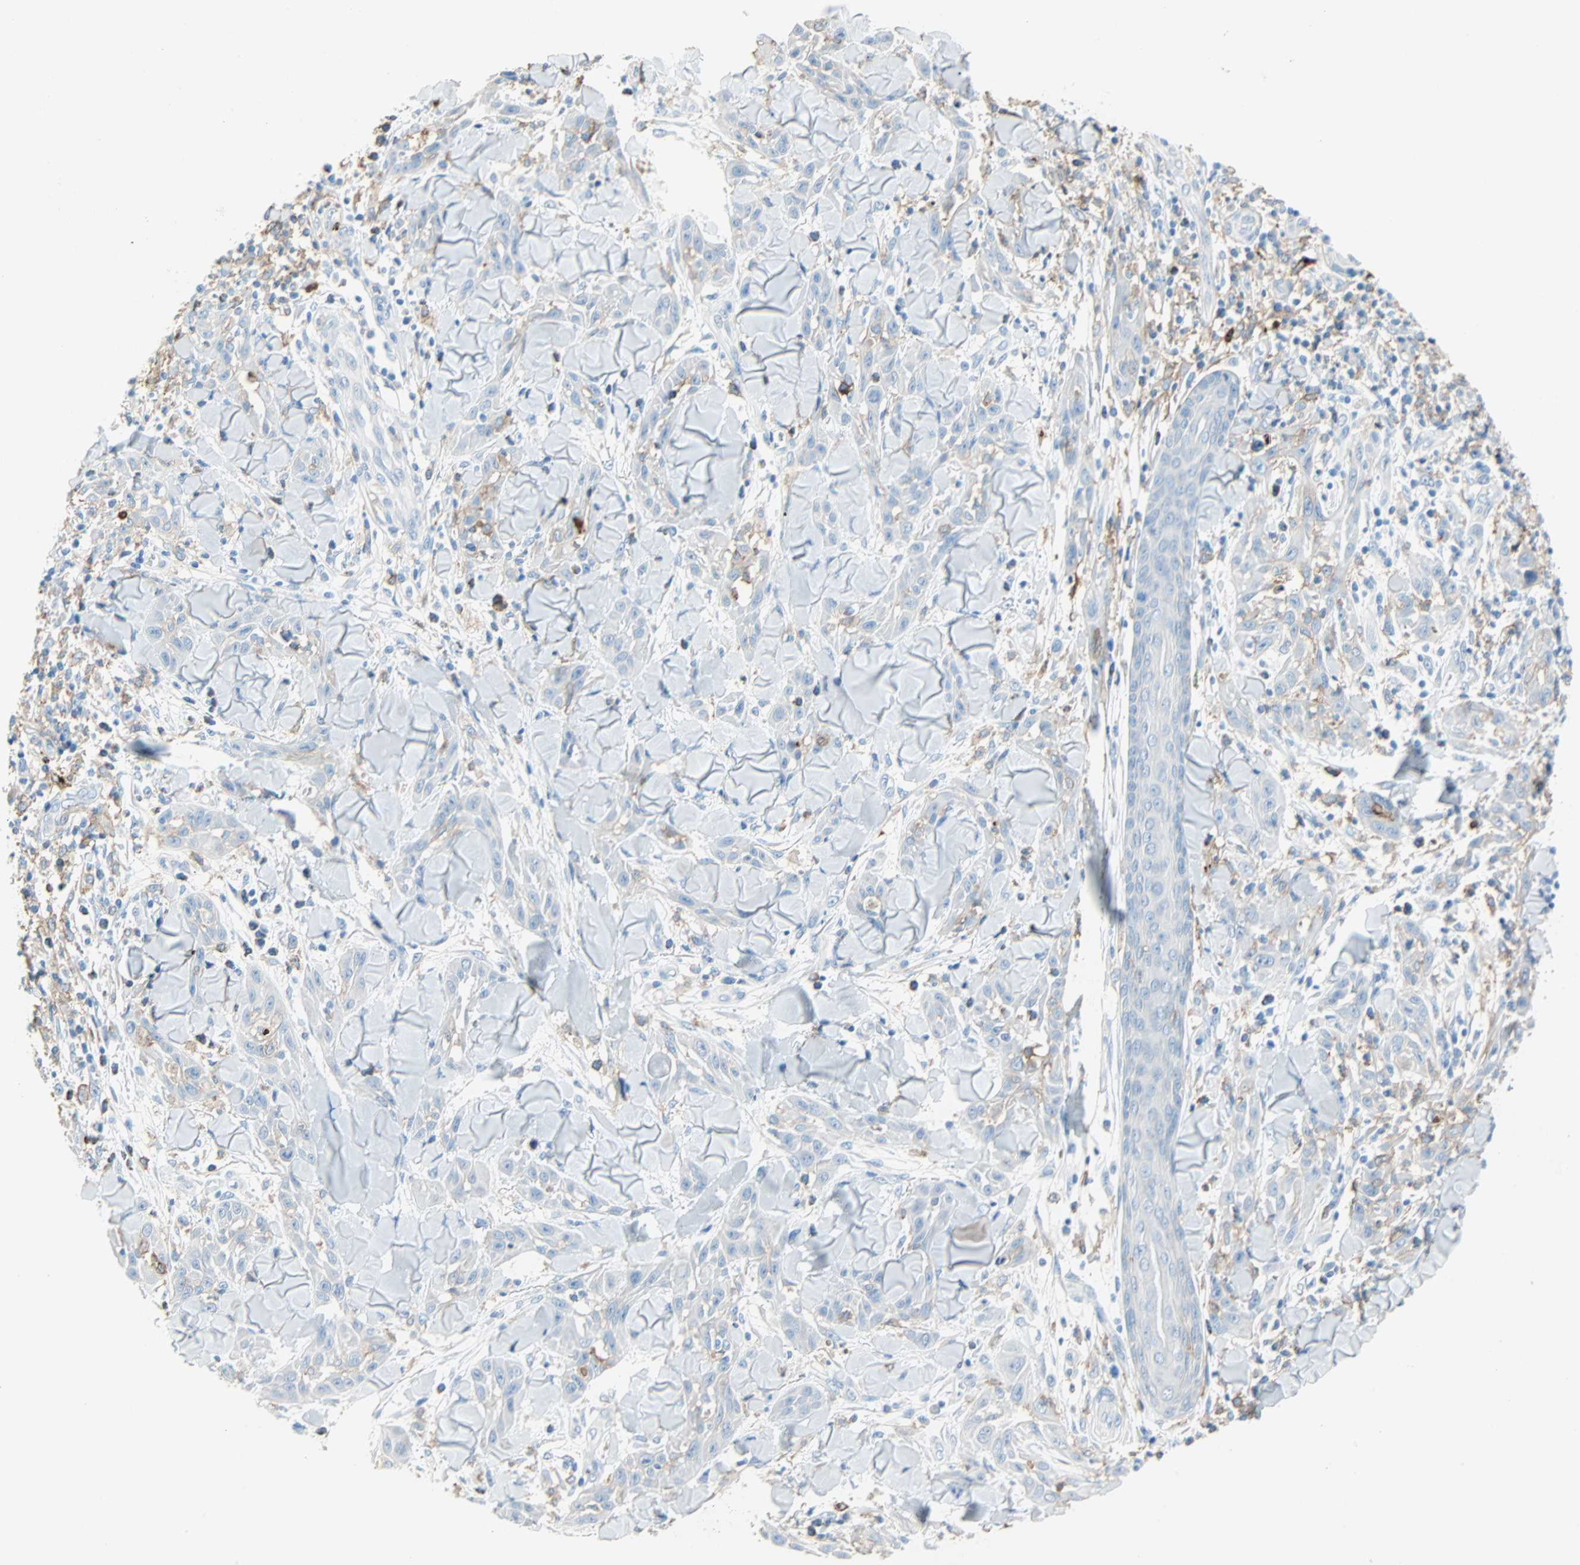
{"staining": {"intensity": "negative", "quantity": "none", "location": "none"}, "tissue": "skin cancer", "cell_type": "Tumor cells", "image_type": "cancer", "snomed": [{"axis": "morphology", "description": "Squamous cell carcinoma, NOS"}, {"axis": "topography", "description": "Skin"}], "caption": "Skin cancer stained for a protein using immunohistochemistry shows no positivity tumor cells.", "gene": "CLEC4A", "patient": {"sex": "male", "age": 24}}